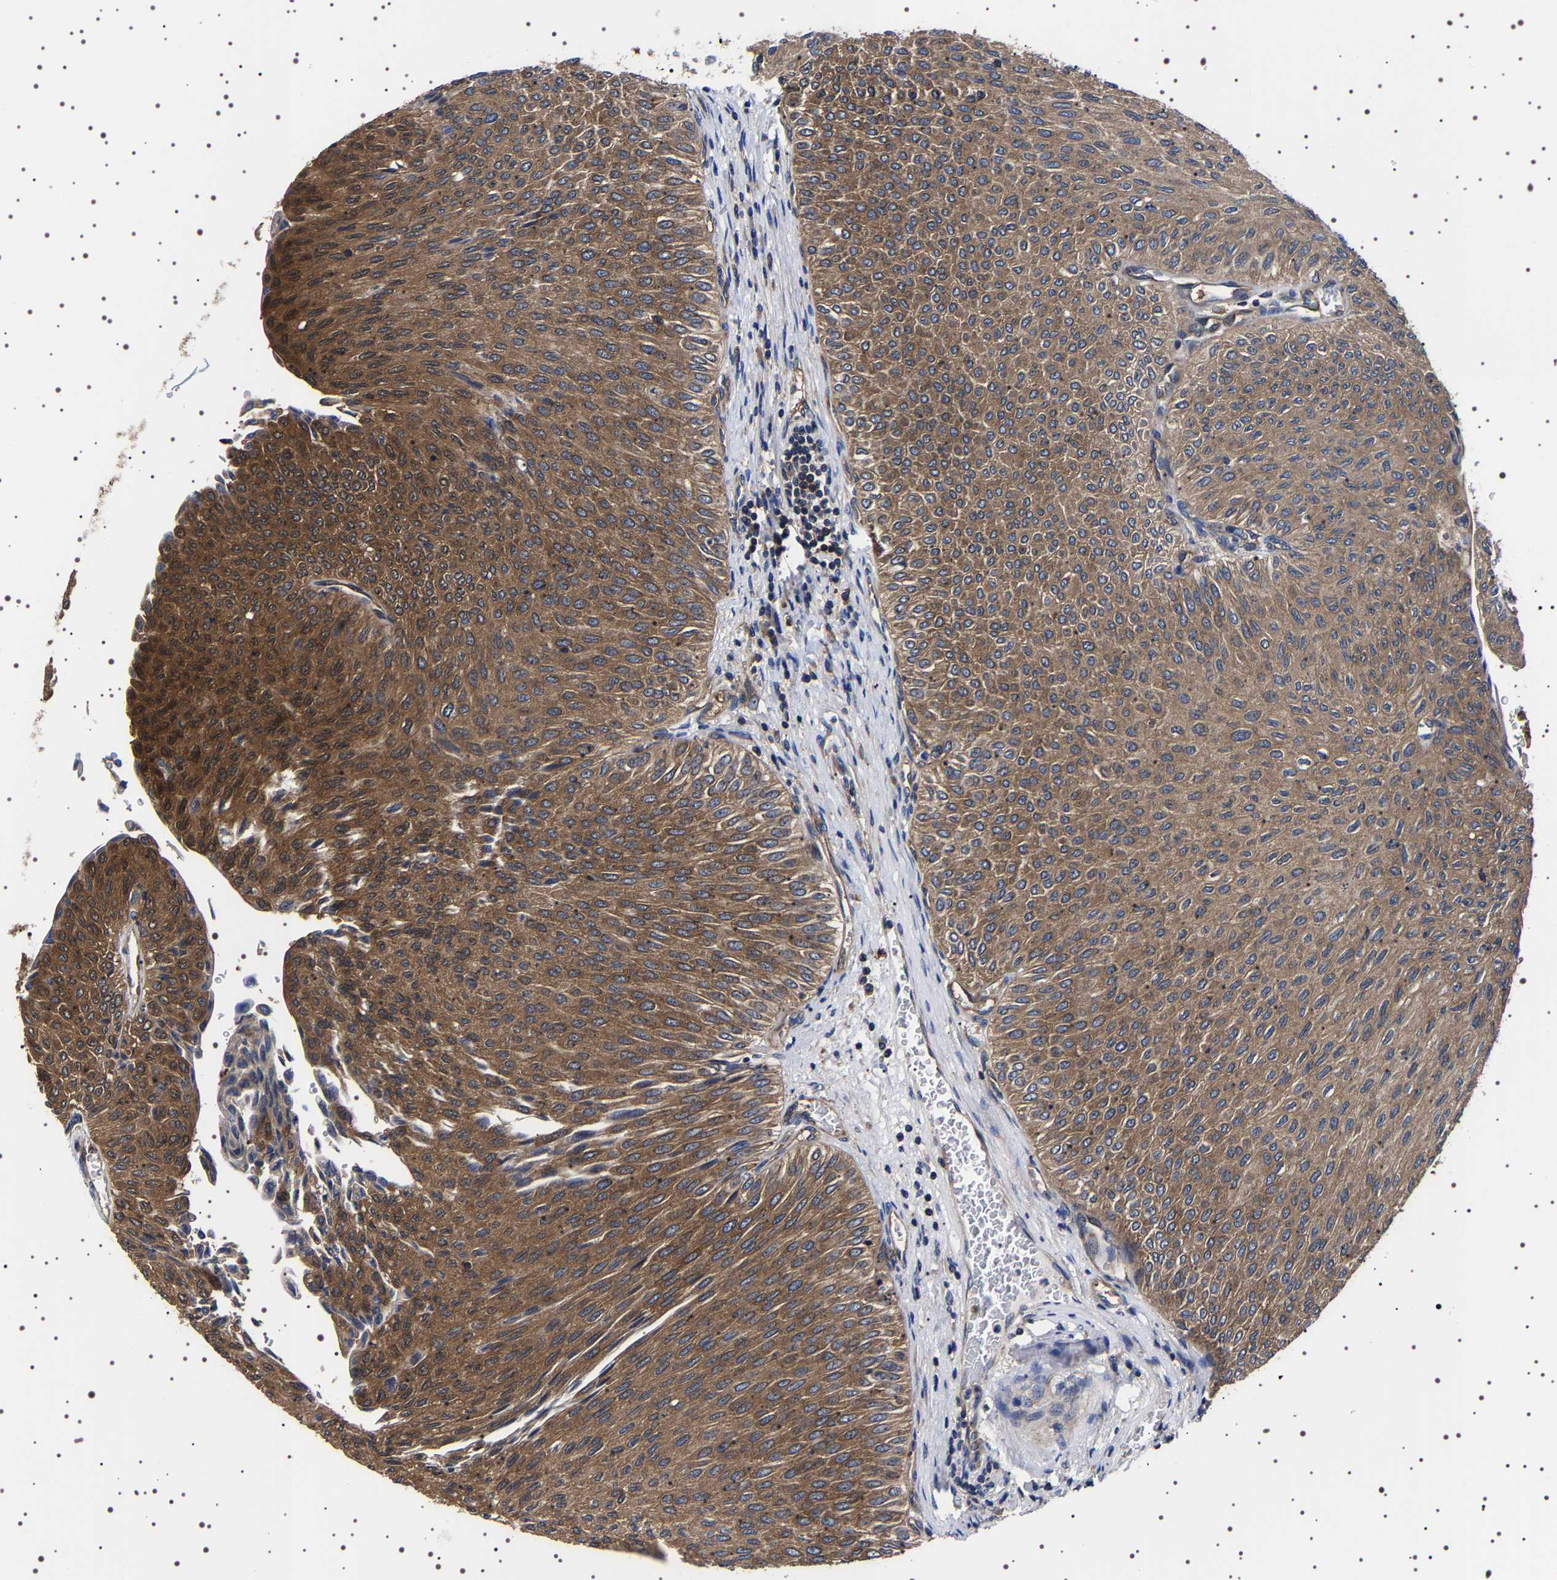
{"staining": {"intensity": "moderate", "quantity": ">75%", "location": "cytoplasmic/membranous"}, "tissue": "urothelial cancer", "cell_type": "Tumor cells", "image_type": "cancer", "snomed": [{"axis": "morphology", "description": "Urothelial carcinoma, Low grade"}, {"axis": "topography", "description": "Urinary bladder"}], "caption": "Immunohistochemistry (IHC) photomicrograph of neoplastic tissue: human urothelial cancer stained using immunohistochemistry shows medium levels of moderate protein expression localized specifically in the cytoplasmic/membranous of tumor cells, appearing as a cytoplasmic/membranous brown color.", "gene": "DARS1", "patient": {"sex": "male", "age": 78}}